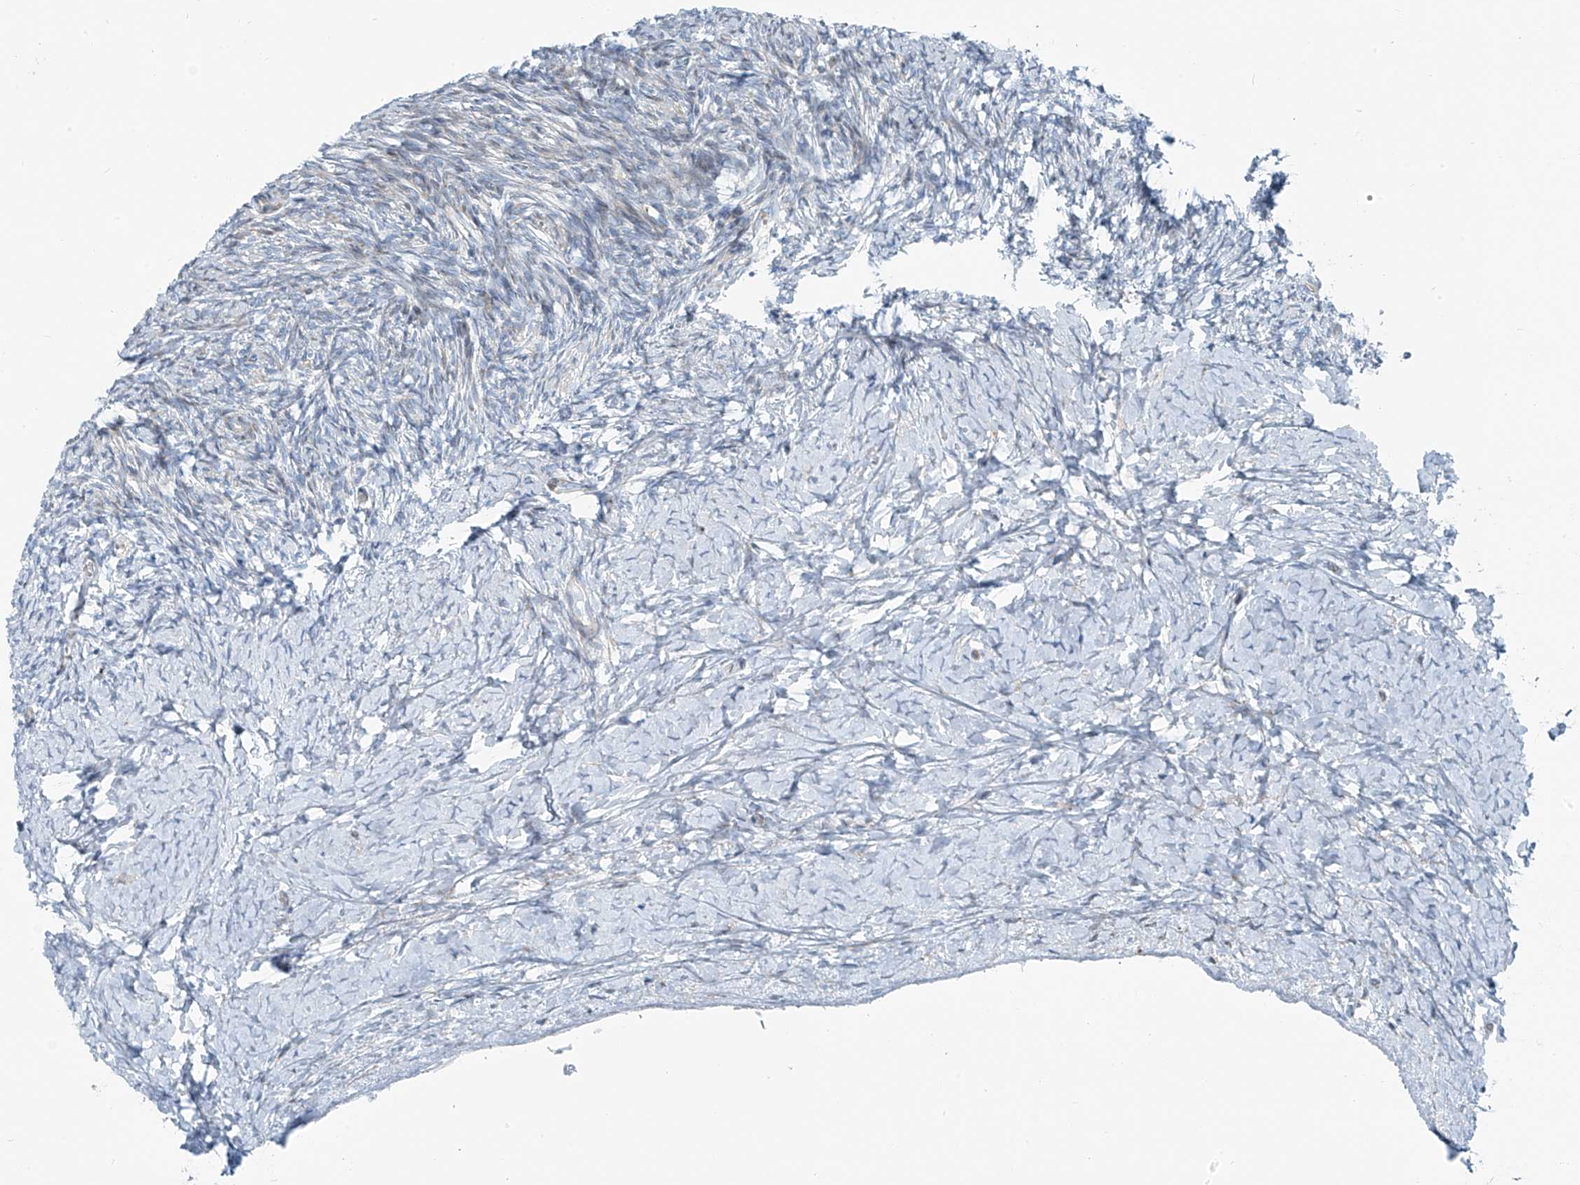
{"staining": {"intensity": "negative", "quantity": "none", "location": "none"}, "tissue": "ovary", "cell_type": "Ovarian stroma cells", "image_type": "normal", "snomed": [{"axis": "morphology", "description": "Normal tissue, NOS"}, {"axis": "morphology", "description": "Developmental malformation"}, {"axis": "topography", "description": "Ovary"}], "caption": "Immunohistochemical staining of unremarkable ovary reveals no significant positivity in ovarian stroma cells. Nuclei are stained in blue.", "gene": "HIC2", "patient": {"sex": "female", "age": 39}}